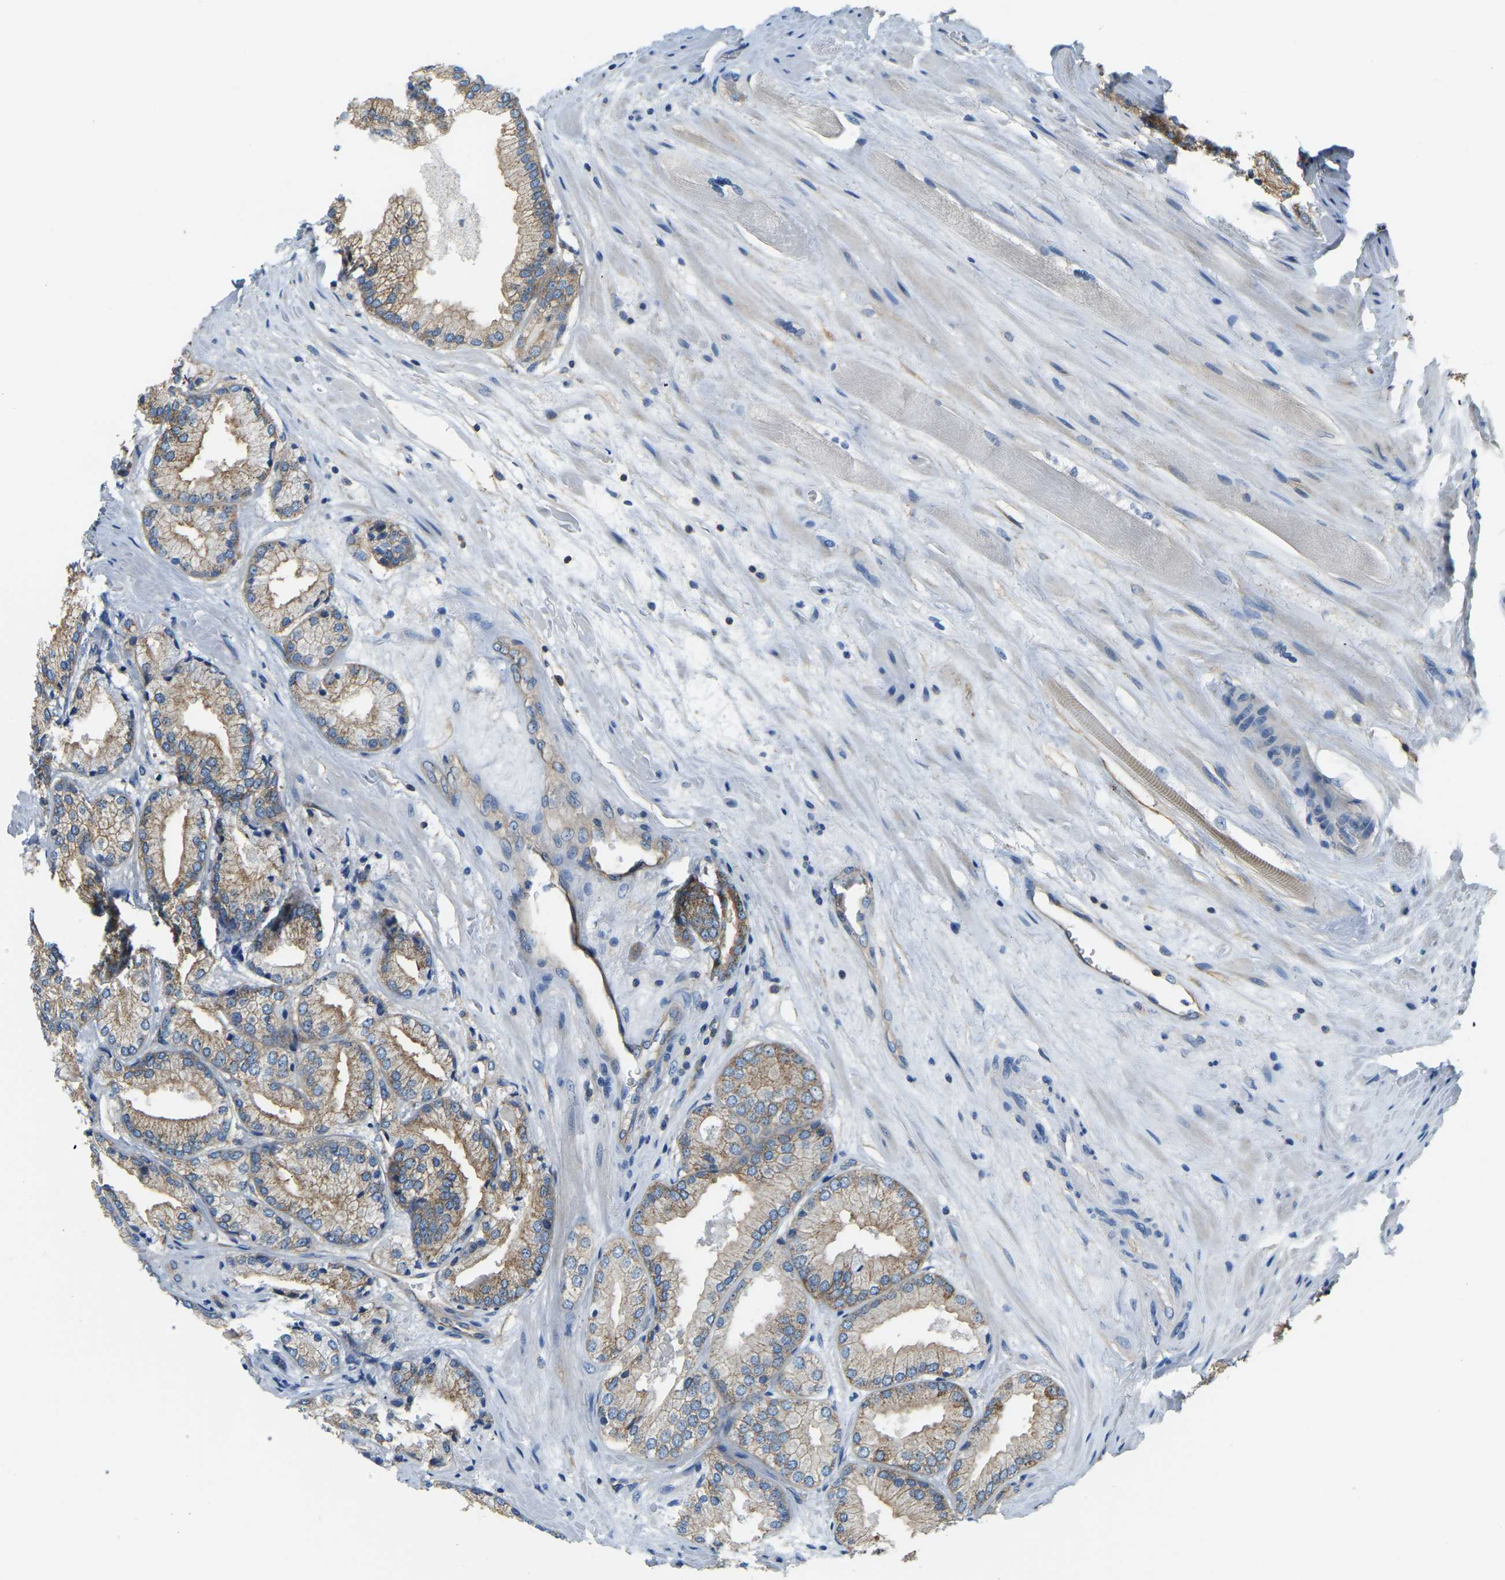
{"staining": {"intensity": "moderate", "quantity": ">75%", "location": "cytoplasmic/membranous"}, "tissue": "prostate cancer", "cell_type": "Tumor cells", "image_type": "cancer", "snomed": [{"axis": "morphology", "description": "Adenocarcinoma, High grade"}, {"axis": "topography", "description": "Prostate"}], "caption": "Protein expression analysis of human prostate cancer (high-grade adenocarcinoma) reveals moderate cytoplasmic/membranous expression in about >75% of tumor cells.", "gene": "AHNAK", "patient": {"sex": "male", "age": 59}}